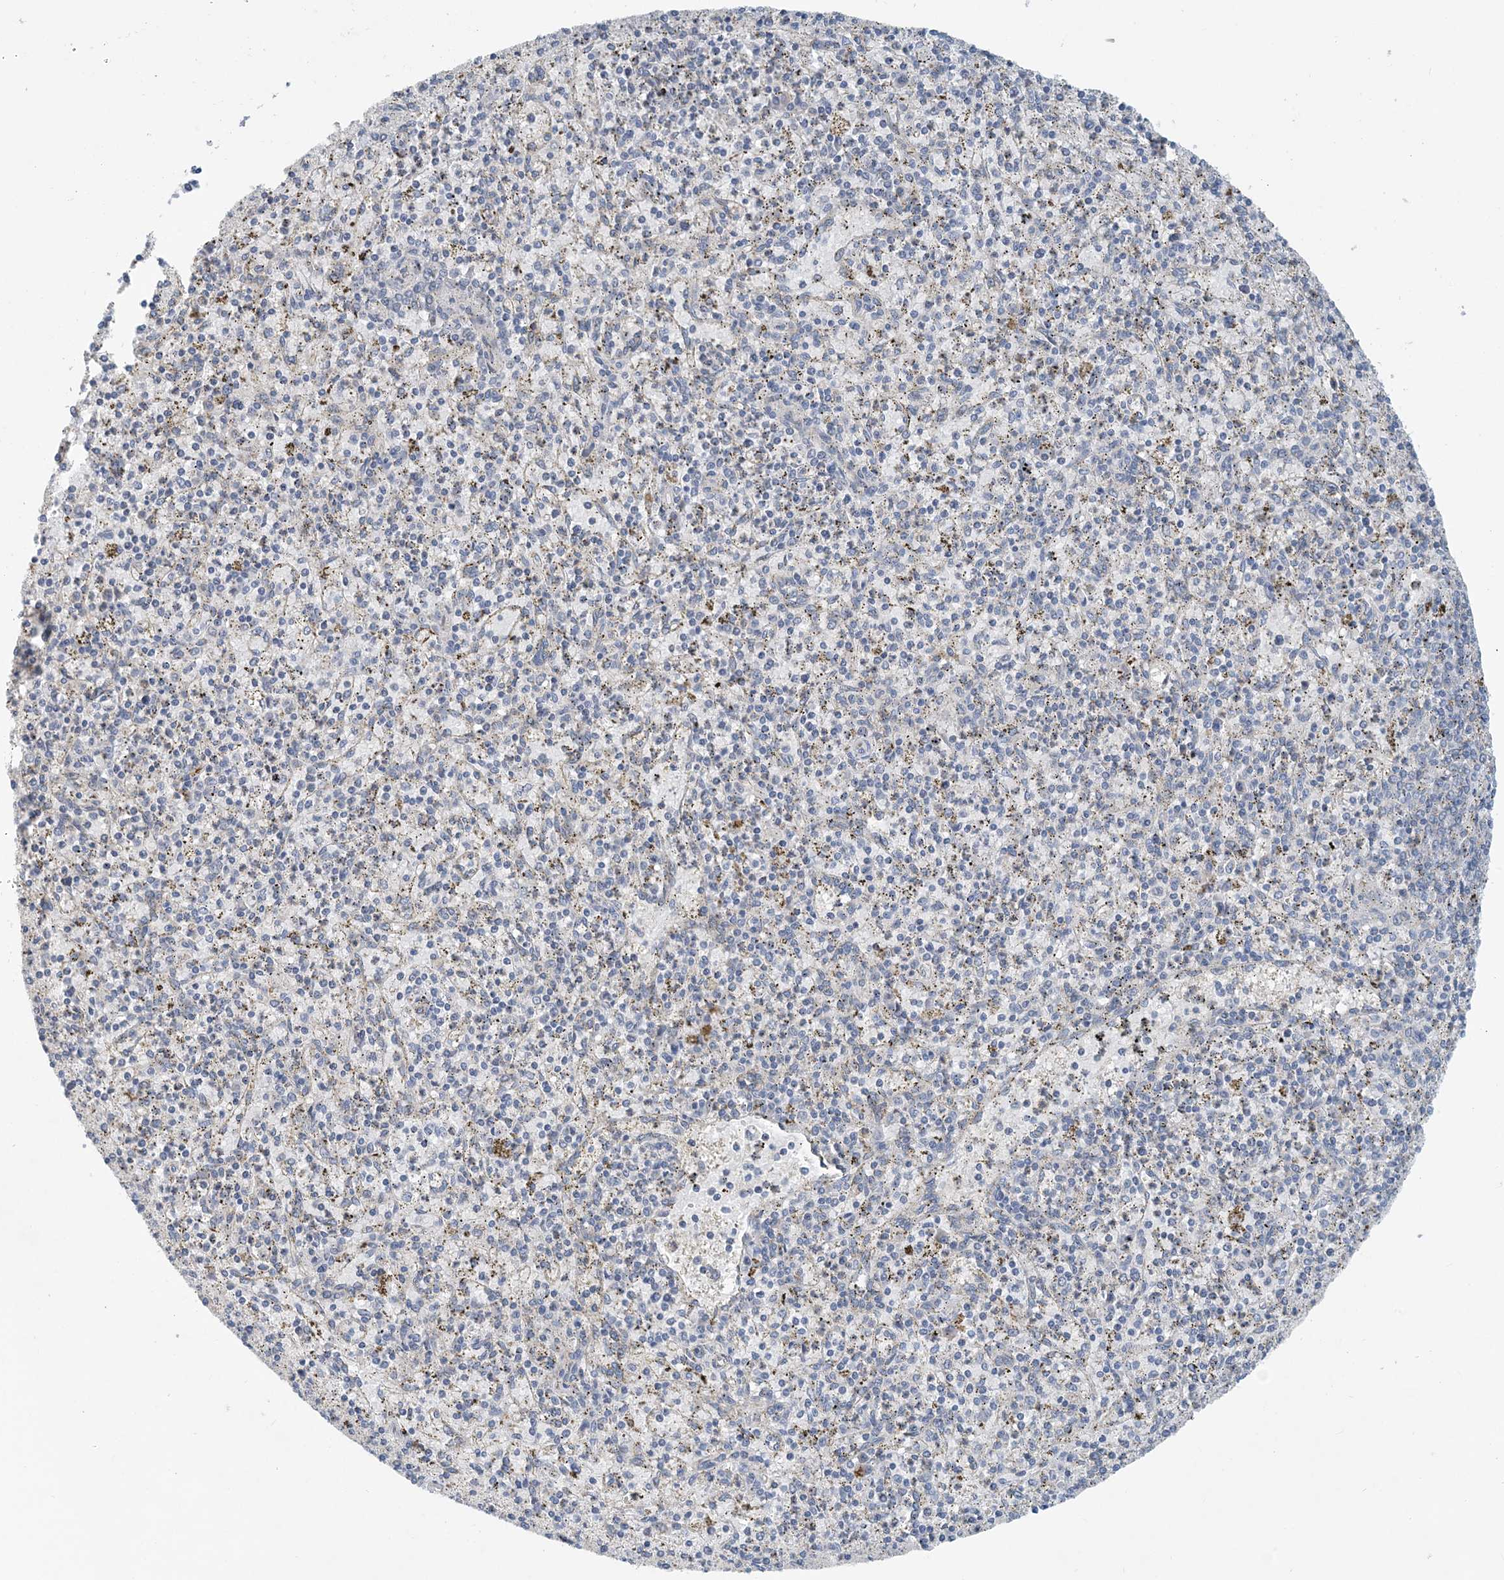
{"staining": {"intensity": "negative", "quantity": "none", "location": "none"}, "tissue": "spleen", "cell_type": "Cells in red pulp", "image_type": "normal", "snomed": [{"axis": "morphology", "description": "Normal tissue, NOS"}, {"axis": "topography", "description": "Spleen"}], "caption": "There is no significant expression in cells in red pulp of spleen. (Stains: DAB immunohistochemistry (IHC) with hematoxylin counter stain, Microscopy: brightfield microscopy at high magnification).", "gene": "TINAG", "patient": {"sex": "male", "age": 72}}